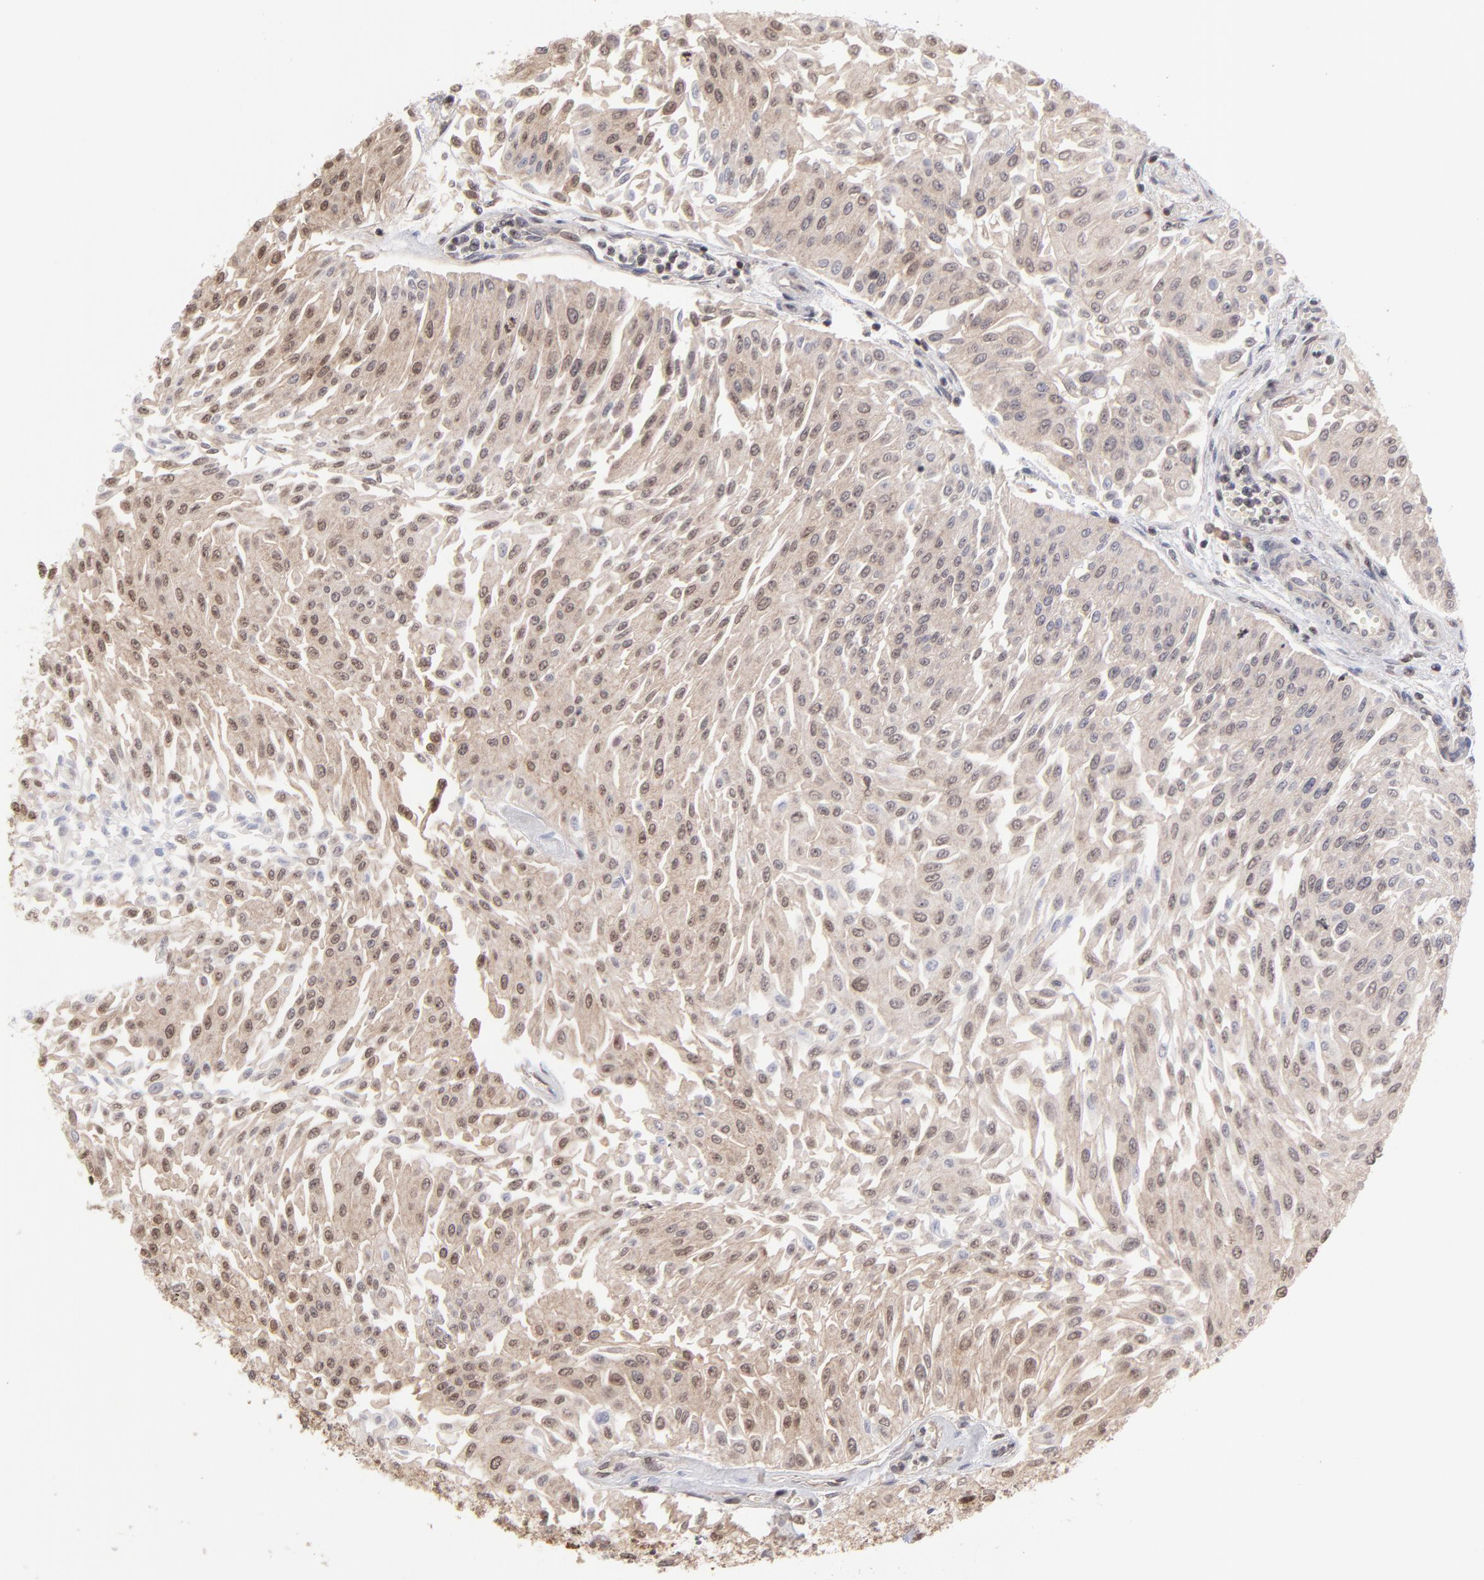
{"staining": {"intensity": "moderate", "quantity": "25%-75%", "location": "cytoplasmic/membranous"}, "tissue": "urothelial cancer", "cell_type": "Tumor cells", "image_type": "cancer", "snomed": [{"axis": "morphology", "description": "Urothelial carcinoma, Low grade"}, {"axis": "topography", "description": "Urinary bladder"}], "caption": "Urothelial cancer stained with DAB immunohistochemistry (IHC) reveals medium levels of moderate cytoplasmic/membranous staining in about 25%-75% of tumor cells. (DAB (3,3'-diaminobenzidine) IHC with brightfield microscopy, high magnification).", "gene": "MAPRE1", "patient": {"sex": "male", "age": 86}}